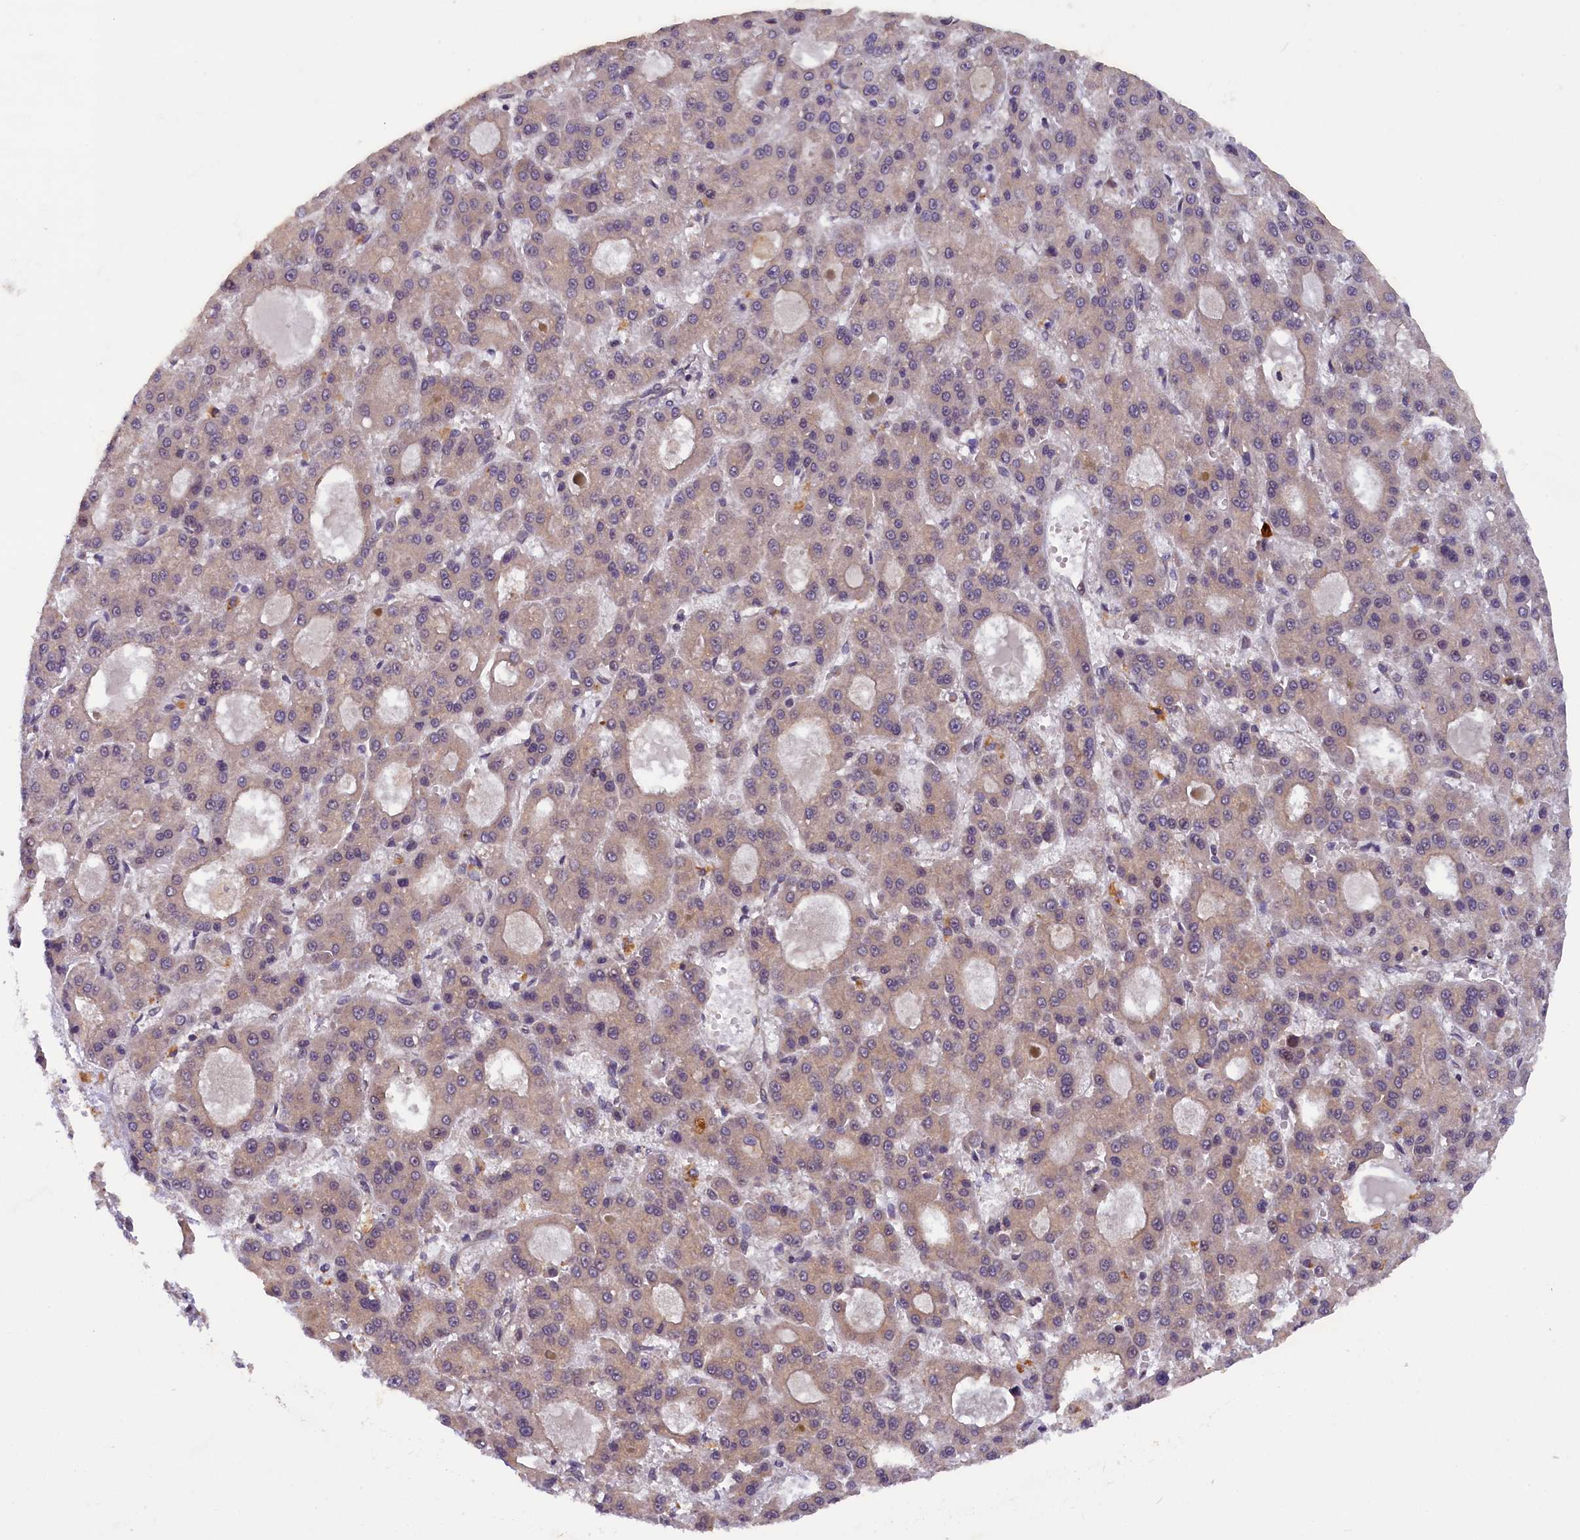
{"staining": {"intensity": "weak", "quantity": "<25%", "location": "cytoplasmic/membranous"}, "tissue": "liver cancer", "cell_type": "Tumor cells", "image_type": "cancer", "snomed": [{"axis": "morphology", "description": "Carcinoma, Hepatocellular, NOS"}, {"axis": "topography", "description": "Liver"}], "caption": "Immunohistochemistry (IHC) image of neoplastic tissue: liver hepatocellular carcinoma stained with DAB reveals no significant protein expression in tumor cells.", "gene": "CCDC9B", "patient": {"sex": "male", "age": 70}}